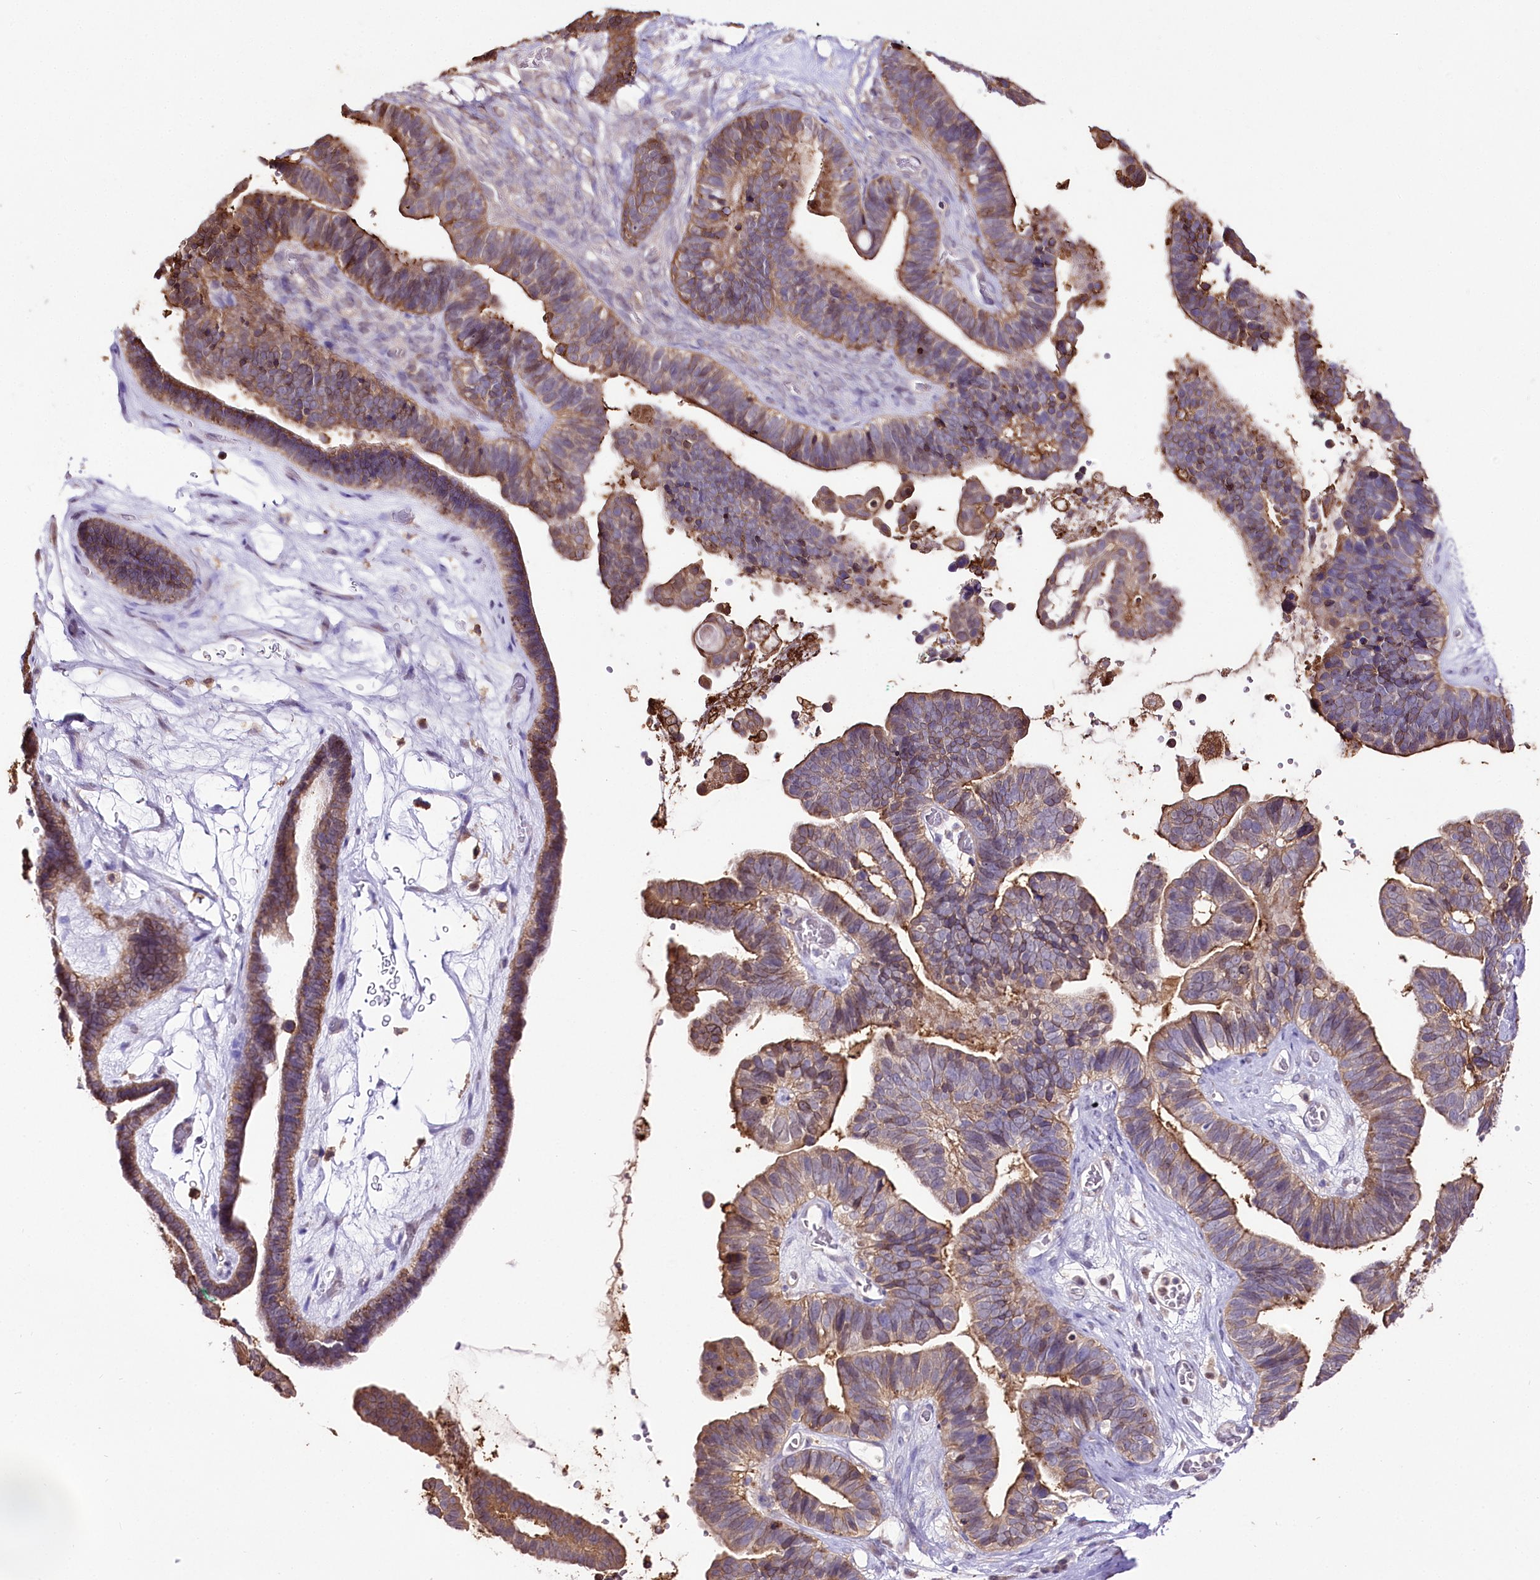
{"staining": {"intensity": "moderate", "quantity": "25%-75%", "location": "cytoplasmic/membranous"}, "tissue": "ovarian cancer", "cell_type": "Tumor cells", "image_type": "cancer", "snomed": [{"axis": "morphology", "description": "Cystadenocarcinoma, serous, NOS"}, {"axis": "topography", "description": "Ovary"}], "caption": "IHC staining of ovarian cancer (serous cystadenocarcinoma), which shows medium levels of moderate cytoplasmic/membranous positivity in about 25%-75% of tumor cells indicating moderate cytoplasmic/membranous protein staining. The staining was performed using DAB (brown) for protein detection and nuclei were counterstained in hematoxylin (blue).", "gene": "UGP2", "patient": {"sex": "female", "age": 56}}